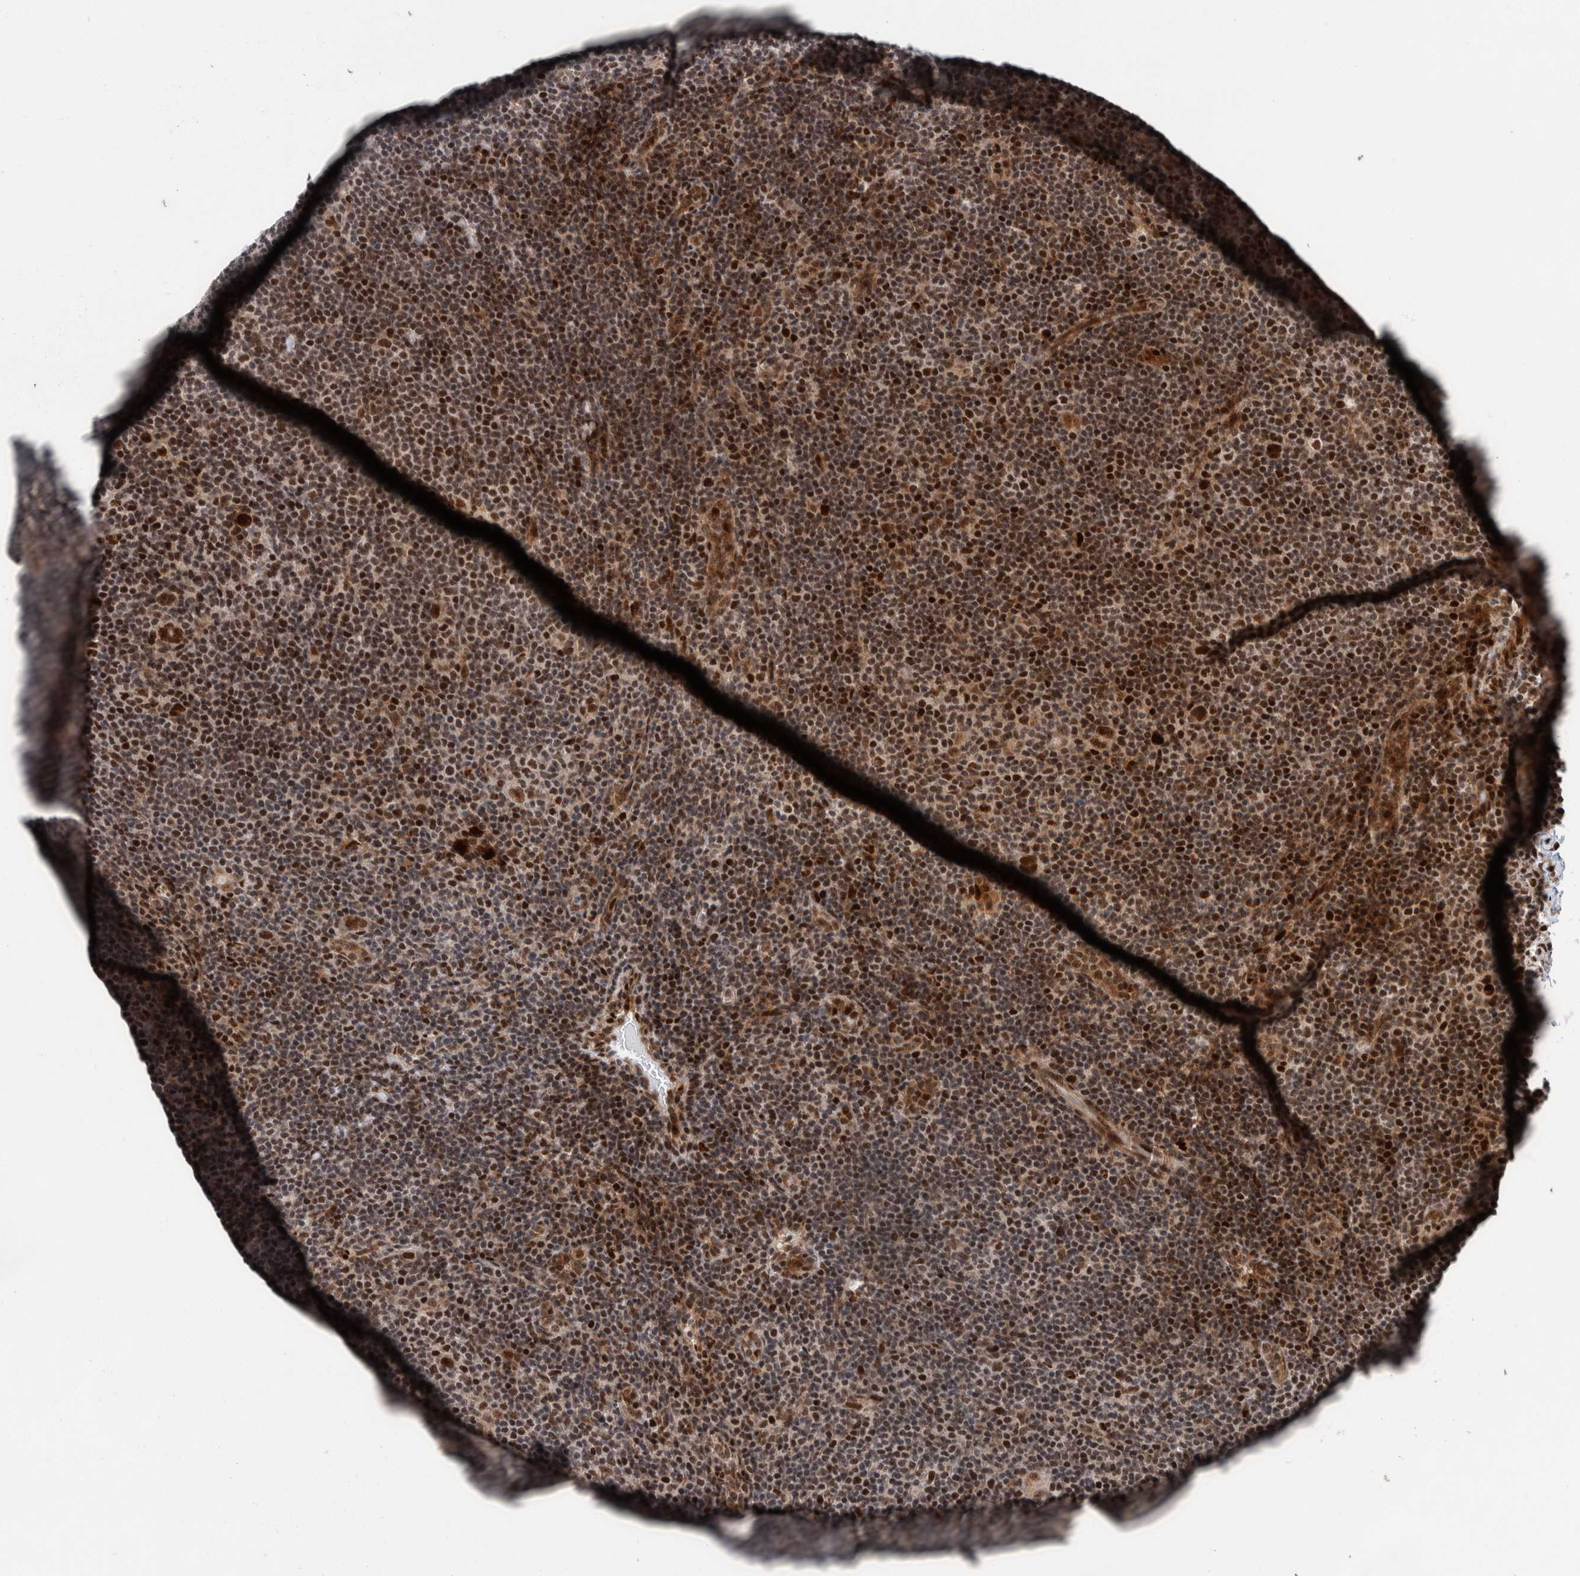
{"staining": {"intensity": "strong", "quantity": ">75%", "location": "nuclear"}, "tissue": "lymphoma", "cell_type": "Tumor cells", "image_type": "cancer", "snomed": [{"axis": "morphology", "description": "Hodgkin's disease, NOS"}, {"axis": "topography", "description": "Lymph node"}], "caption": "Hodgkin's disease stained for a protein exhibits strong nuclear positivity in tumor cells.", "gene": "CHD4", "patient": {"sex": "female", "age": 57}}